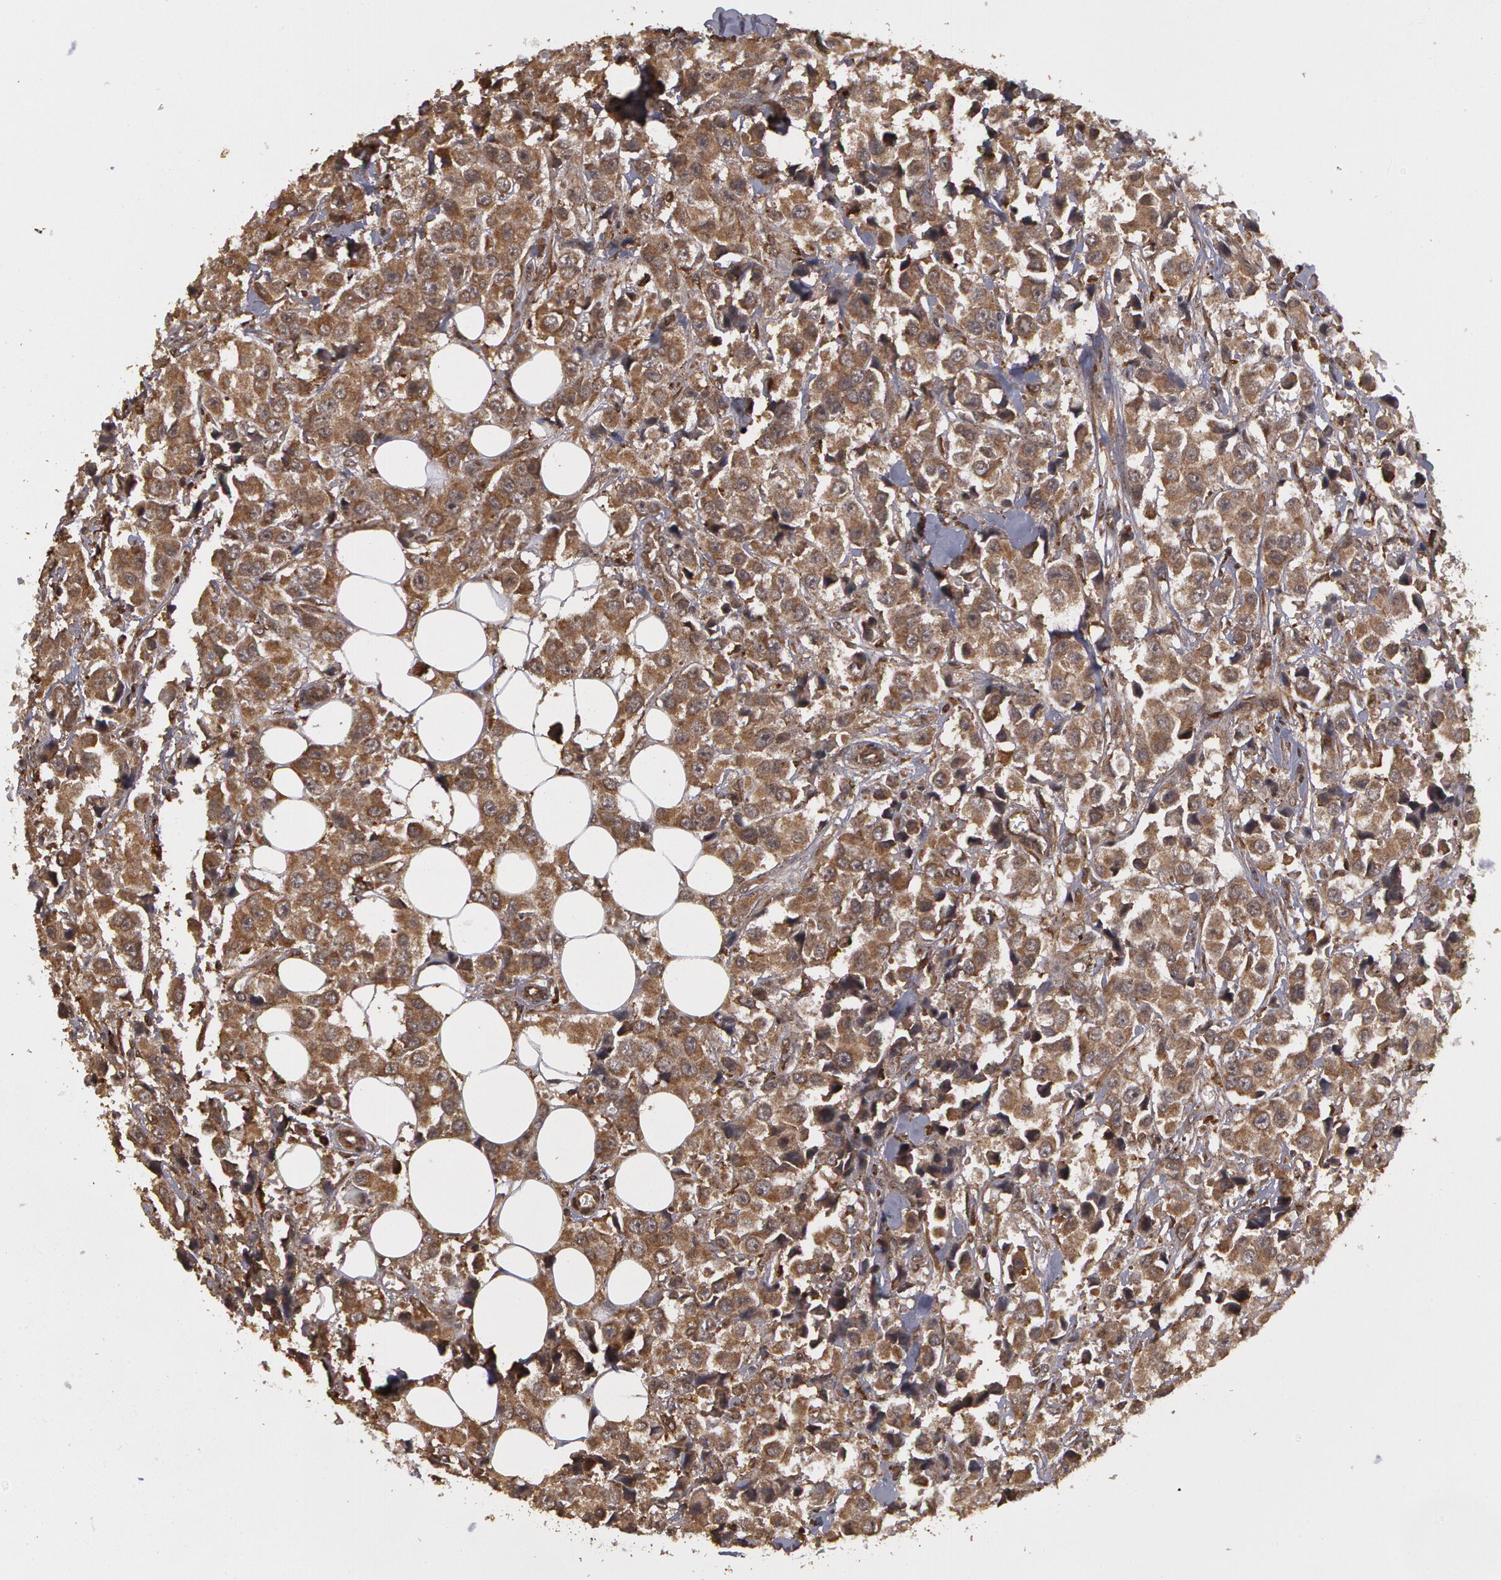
{"staining": {"intensity": "weak", "quantity": ">75%", "location": "cytoplasmic/membranous"}, "tissue": "breast cancer", "cell_type": "Tumor cells", "image_type": "cancer", "snomed": [{"axis": "morphology", "description": "Duct carcinoma"}, {"axis": "topography", "description": "Breast"}], "caption": "High-magnification brightfield microscopy of breast invasive ductal carcinoma stained with DAB (brown) and counterstained with hematoxylin (blue). tumor cells exhibit weak cytoplasmic/membranous expression is appreciated in approximately>75% of cells. (brown staining indicates protein expression, while blue staining denotes nuclei).", "gene": "CALR", "patient": {"sex": "female", "age": 58}}